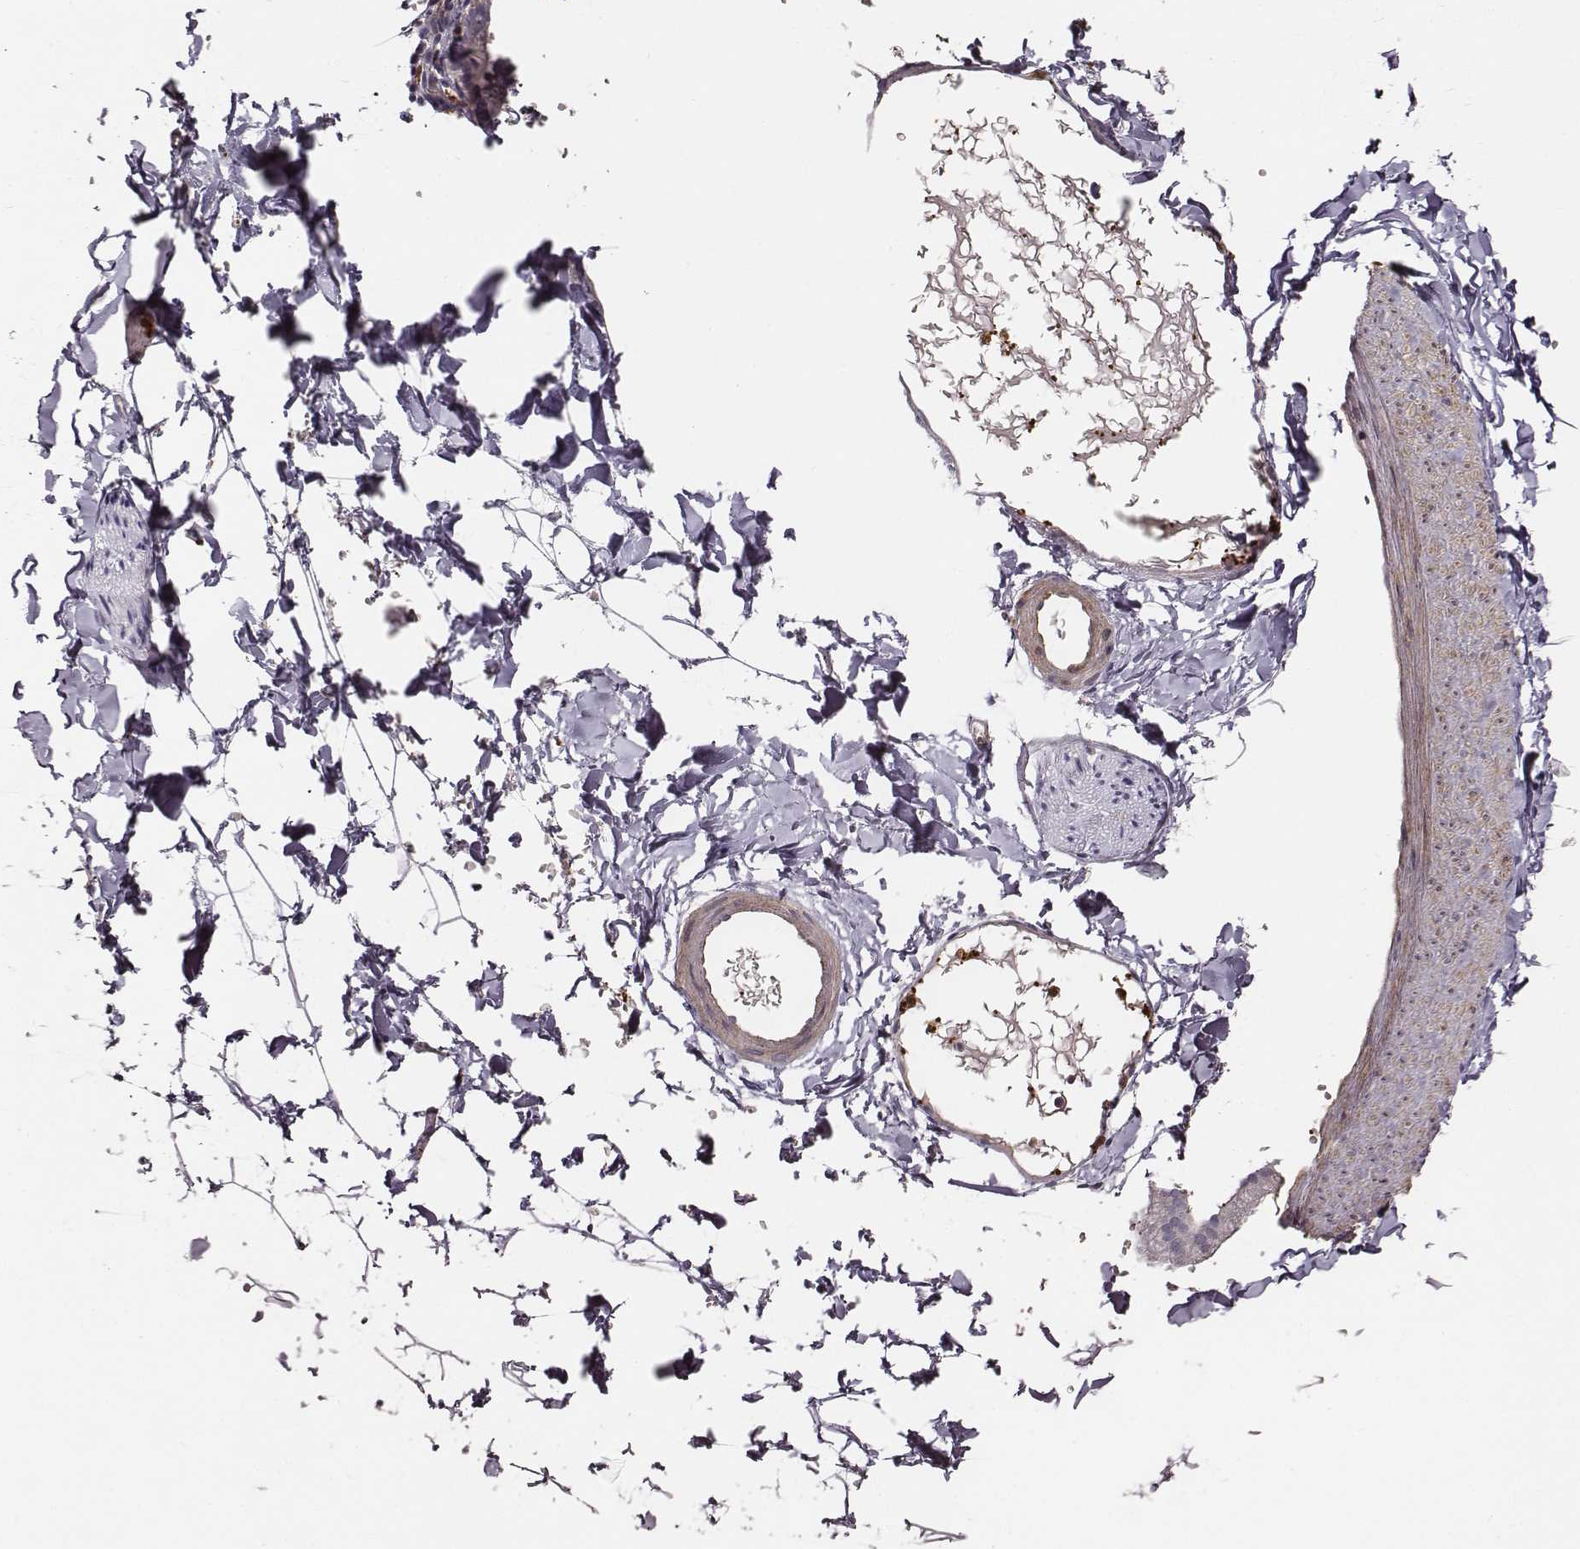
{"staining": {"intensity": "negative", "quantity": "none", "location": "none"}, "tissue": "adipose tissue", "cell_type": "Adipocytes", "image_type": "normal", "snomed": [{"axis": "morphology", "description": "Normal tissue, NOS"}, {"axis": "topography", "description": "Gallbladder"}, {"axis": "topography", "description": "Peripheral nerve tissue"}], "caption": "Human adipose tissue stained for a protein using immunohistochemistry (IHC) demonstrates no expression in adipocytes.", "gene": "ZYX", "patient": {"sex": "female", "age": 45}}